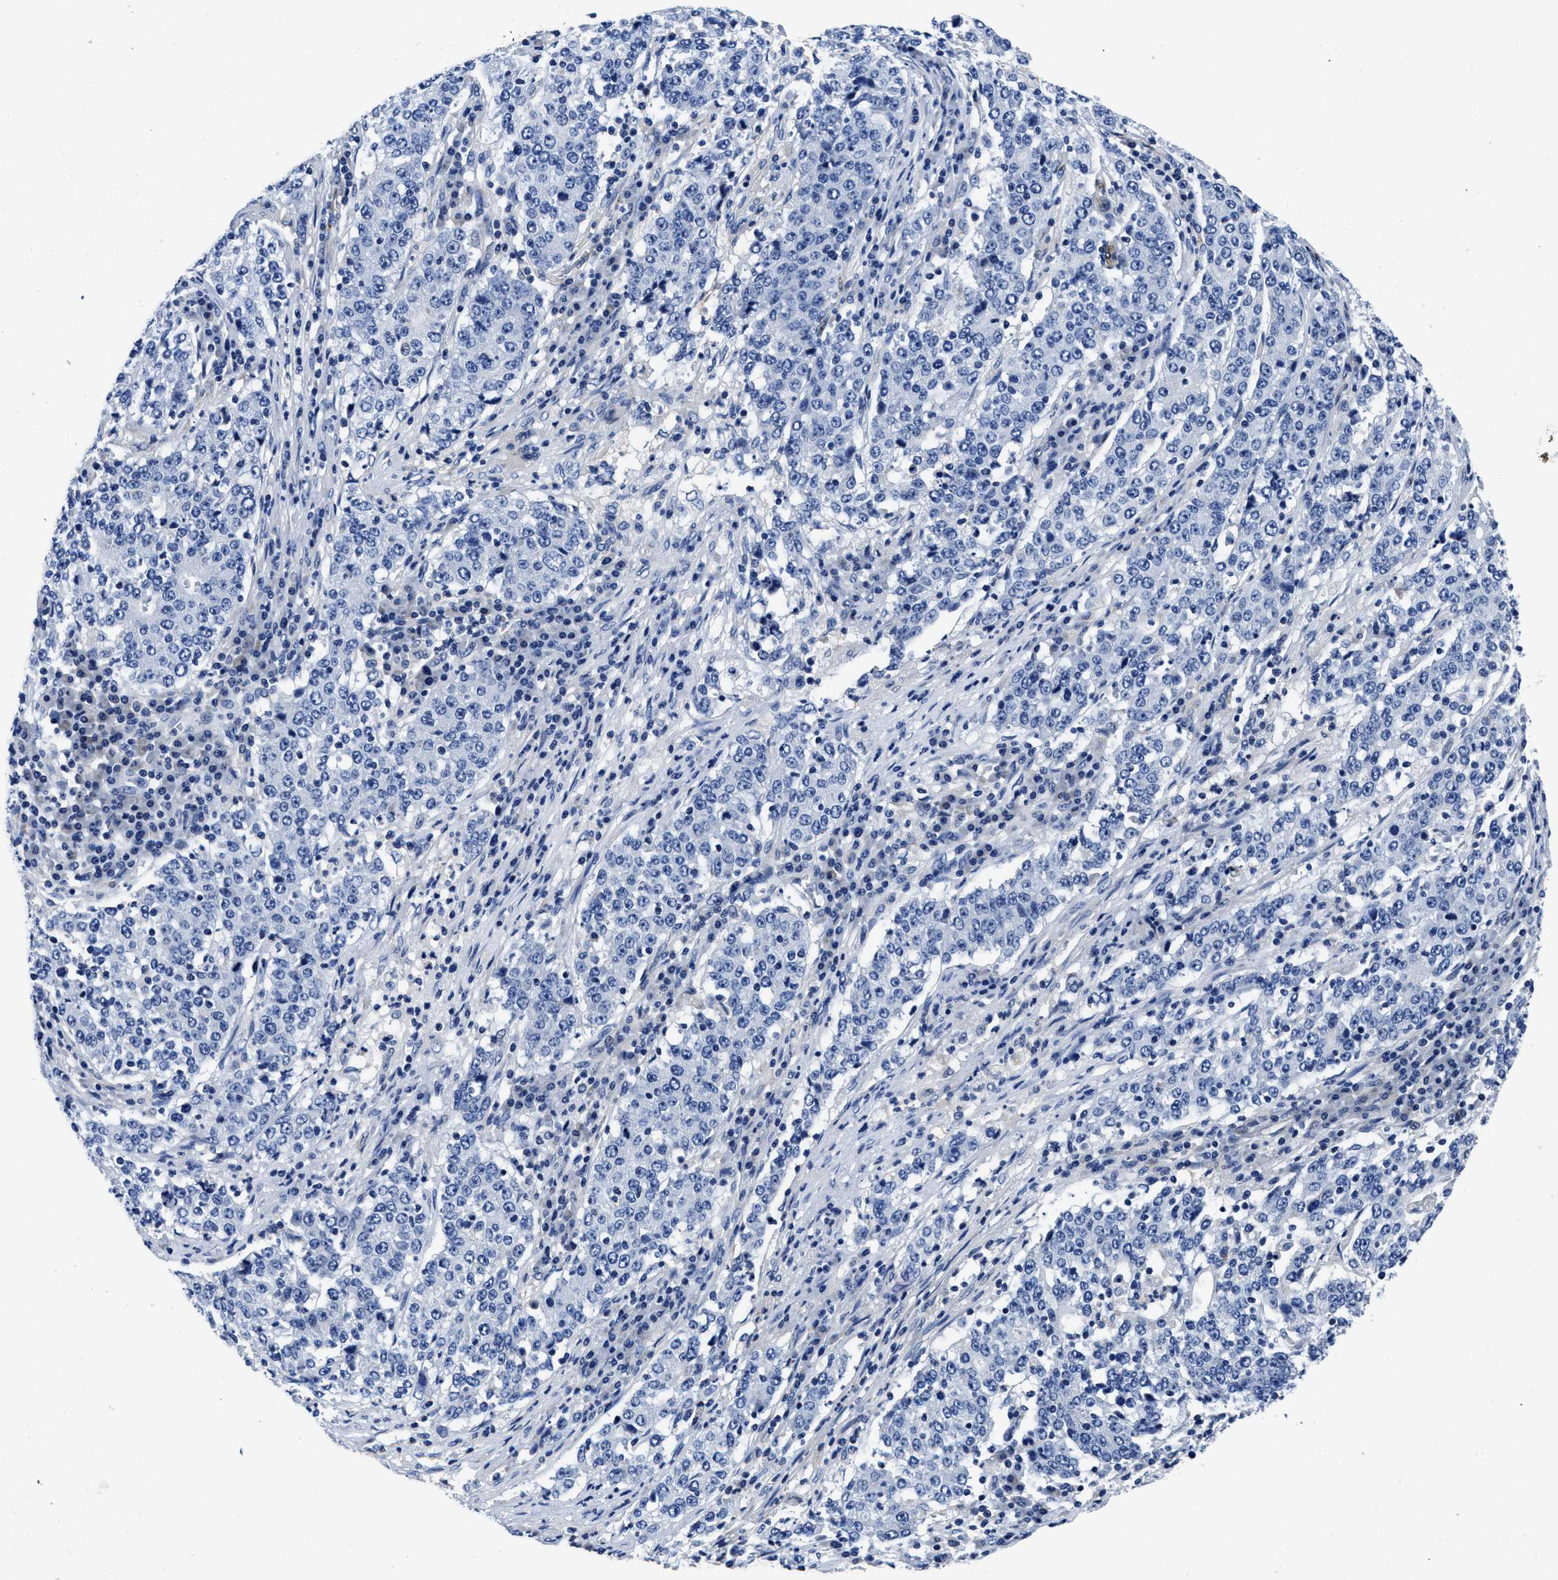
{"staining": {"intensity": "negative", "quantity": "none", "location": "none"}, "tissue": "stomach cancer", "cell_type": "Tumor cells", "image_type": "cancer", "snomed": [{"axis": "morphology", "description": "Adenocarcinoma, NOS"}, {"axis": "topography", "description": "Stomach"}], "caption": "High magnification brightfield microscopy of stomach adenocarcinoma stained with DAB (brown) and counterstained with hematoxylin (blue): tumor cells show no significant staining.", "gene": "SLC35F1", "patient": {"sex": "male", "age": 59}}